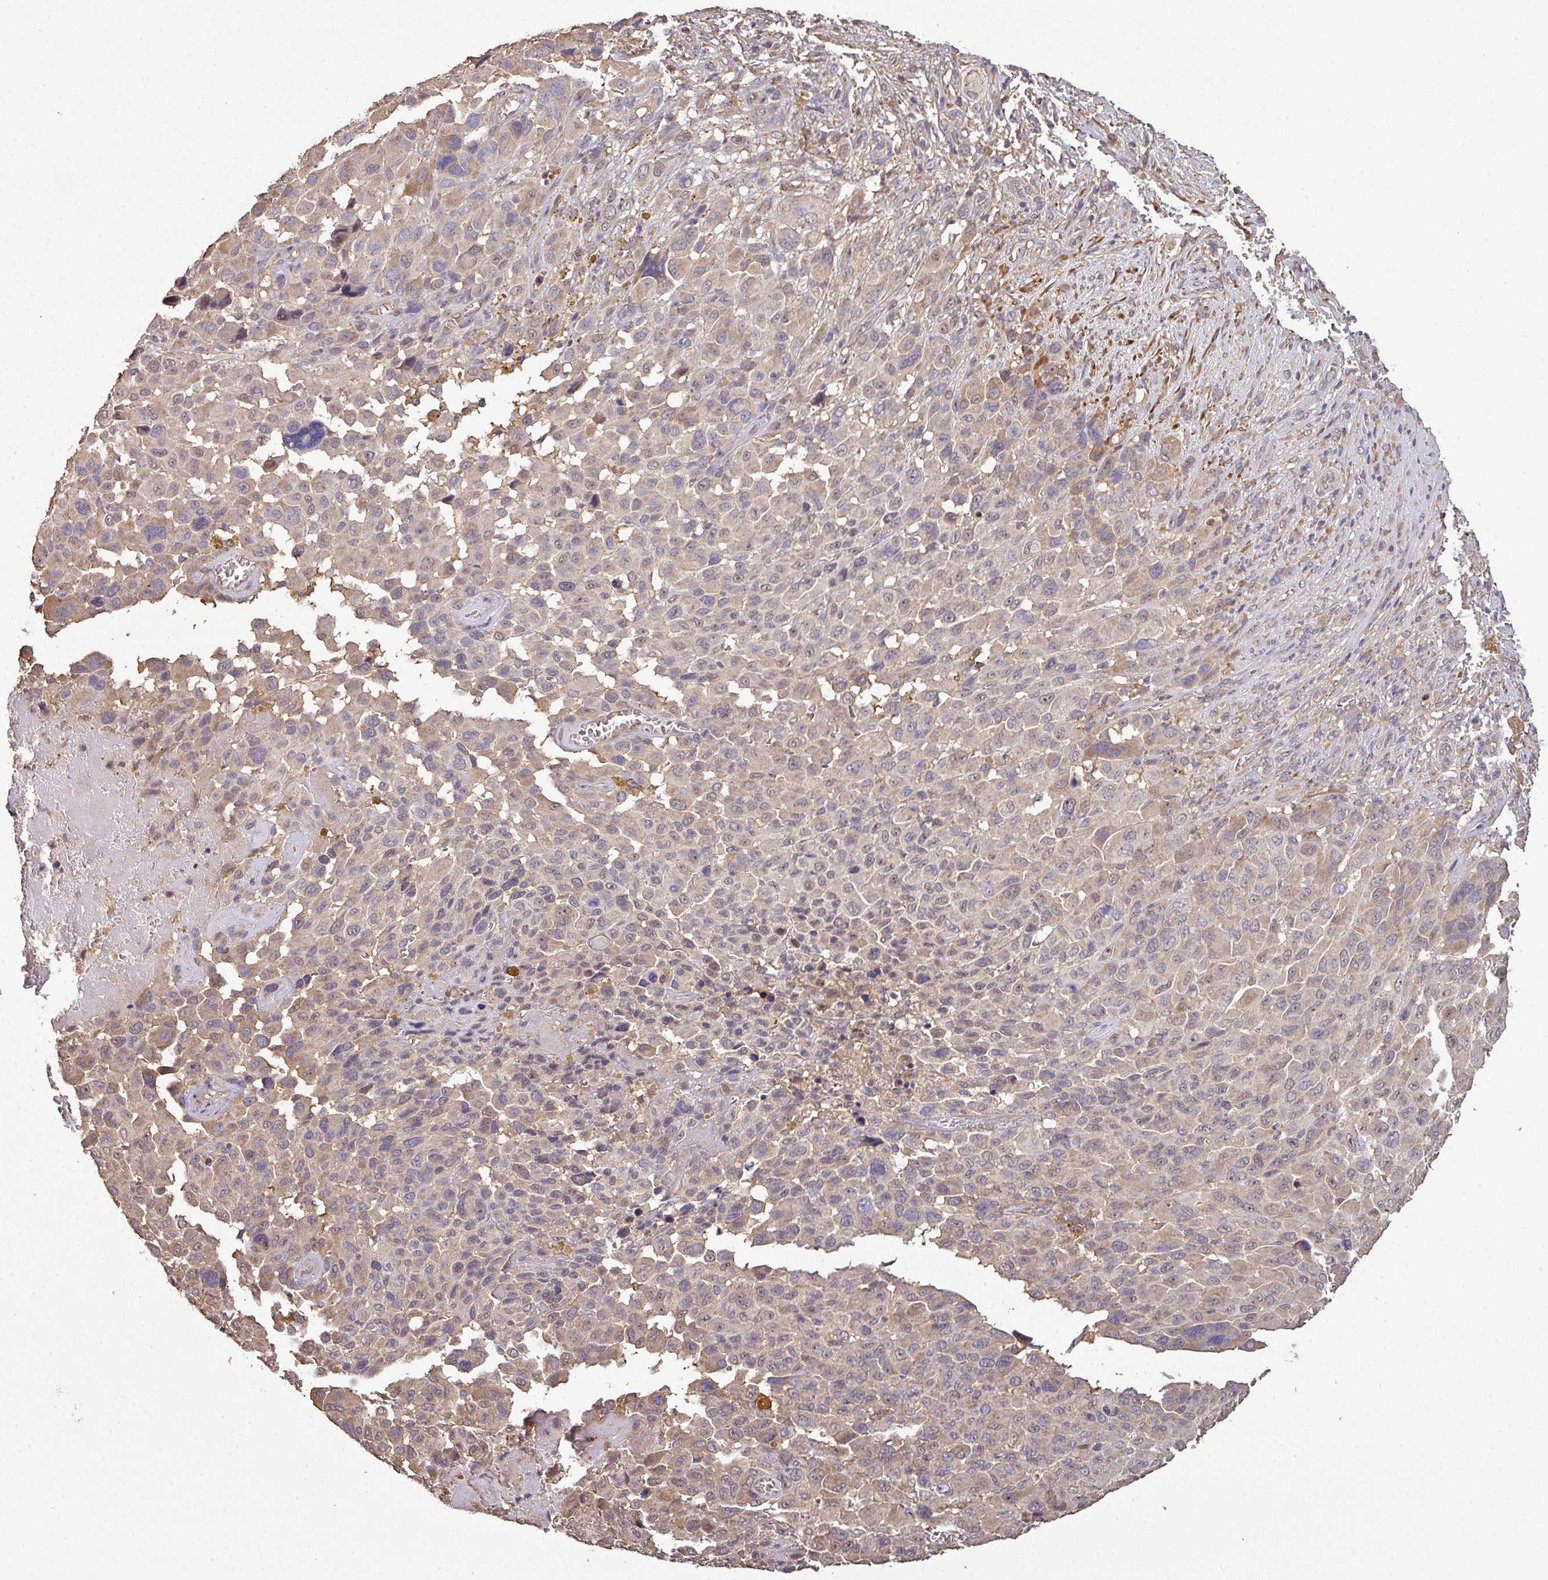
{"staining": {"intensity": "moderate", "quantity": "<25%", "location": "cytoplasmic/membranous"}, "tissue": "melanoma", "cell_type": "Tumor cells", "image_type": "cancer", "snomed": [{"axis": "morphology", "description": "Malignant melanoma, NOS"}, {"axis": "topography", "description": "Skin of trunk"}], "caption": "This is a micrograph of immunohistochemistry (IHC) staining of melanoma, which shows moderate positivity in the cytoplasmic/membranous of tumor cells.", "gene": "ISLR", "patient": {"sex": "male", "age": 71}}